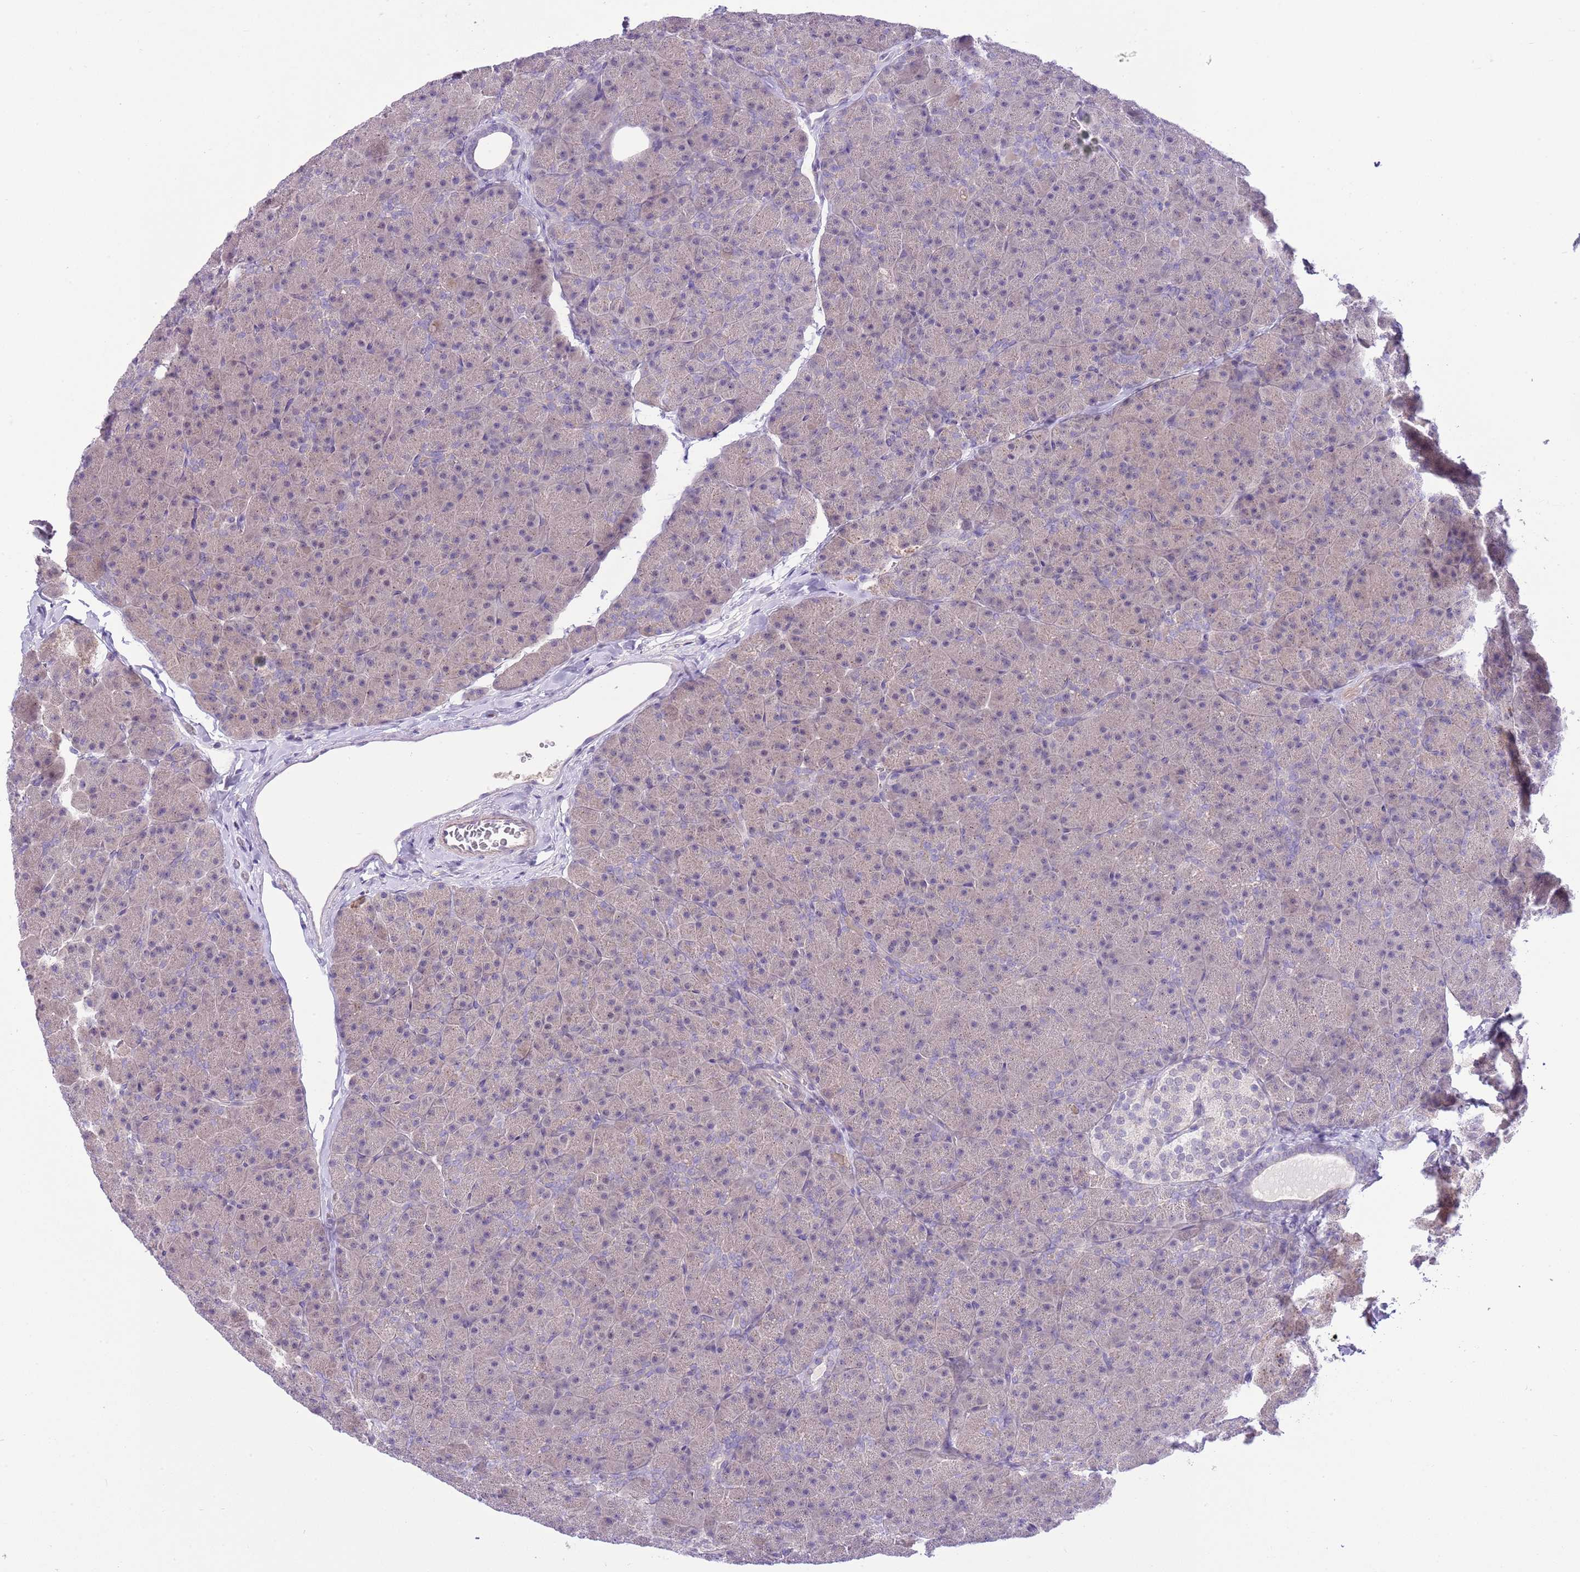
{"staining": {"intensity": "weak", "quantity": "<25%", "location": "cytoplasmic/membranous"}, "tissue": "pancreas", "cell_type": "Exocrine glandular cells", "image_type": "normal", "snomed": [{"axis": "morphology", "description": "Normal tissue, NOS"}, {"axis": "topography", "description": "Pancreas"}], "caption": "Exocrine glandular cells are negative for protein expression in benign human pancreas. (Brightfield microscopy of DAB immunohistochemistry (IHC) at high magnification).", "gene": "FBRSL1", "patient": {"sex": "male", "age": 36}}